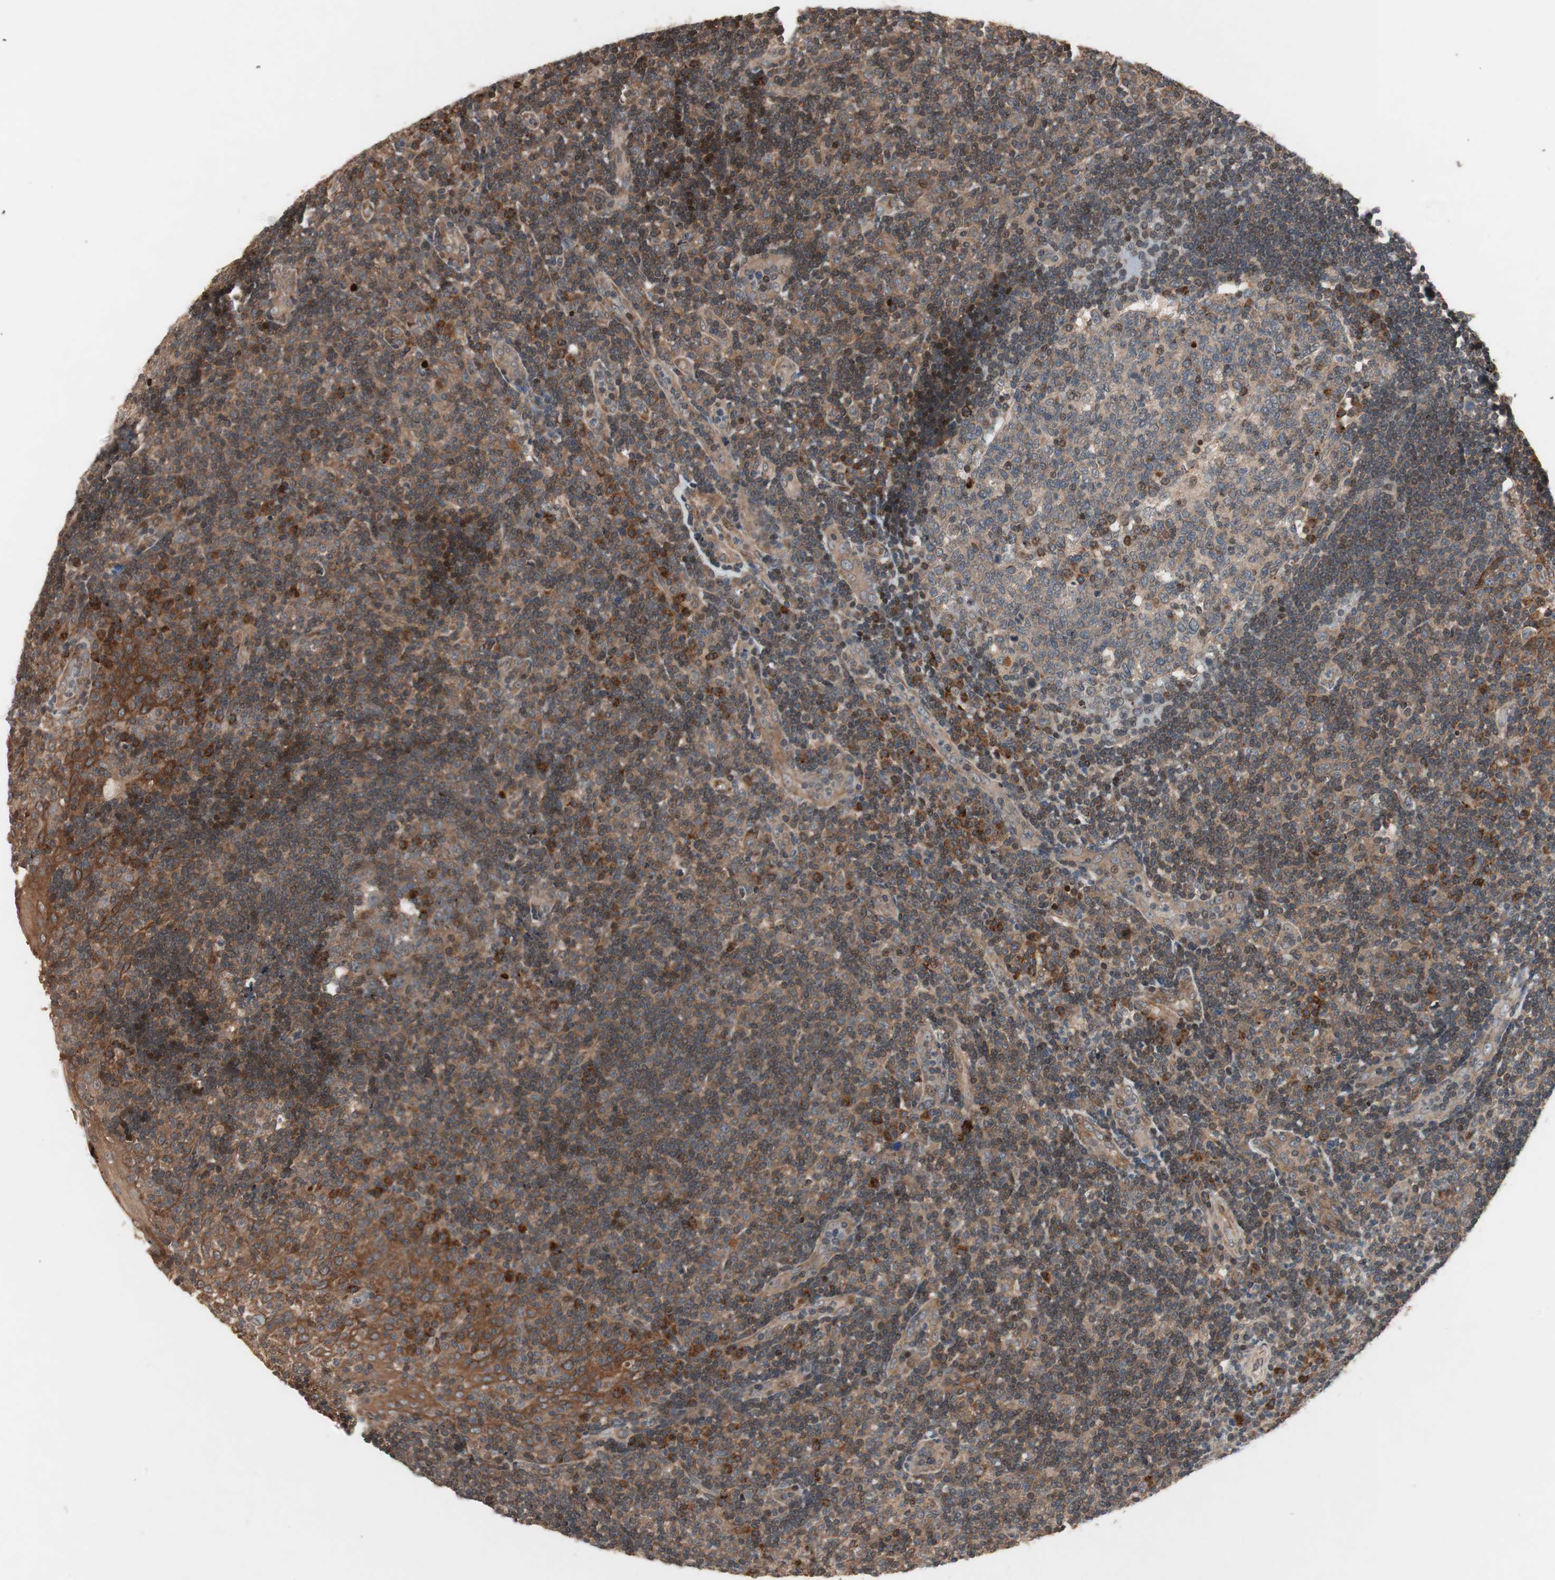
{"staining": {"intensity": "moderate", "quantity": ">75%", "location": "cytoplasmic/membranous"}, "tissue": "tonsil", "cell_type": "Germinal center cells", "image_type": "normal", "snomed": [{"axis": "morphology", "description": "Normal tissue, NOS"}, {"axis": "topography", "description": "Tonsil"}], "caption": "Germinal center cells exhibit moderate cytoplasmic/membranous expression in about >75% of cells in normal tonsil.", "gene": "NF2", "patient": {"sex": "female", "age": 40}}